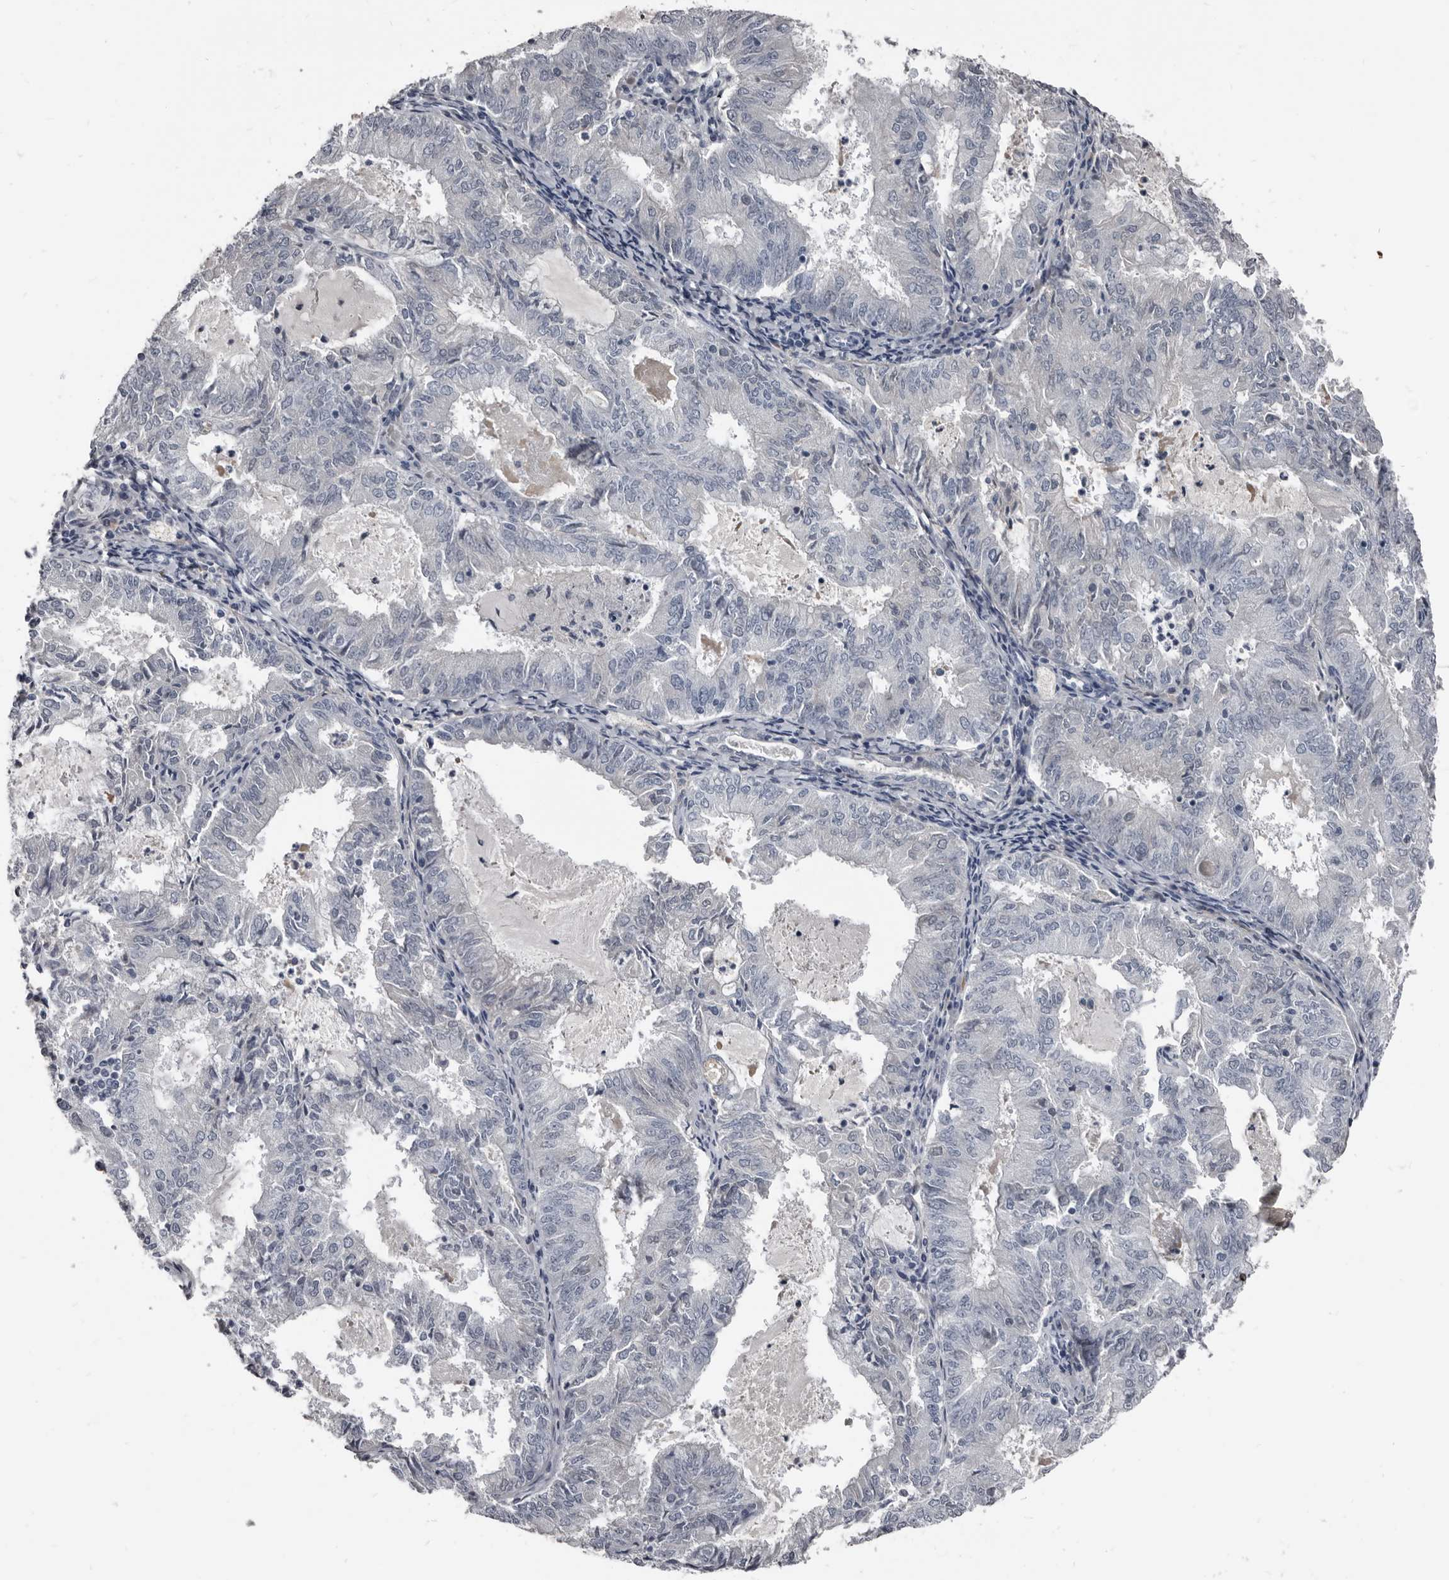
{"staining": {"intensity": "negative", "quantity": "none", "location": "none"}, "tissue": "endometrial cancer", "cell_type": "Tumor cells", "image_type": "cancer", "snomed": [{"axis": "morphology", "description": "Adenocarcinoma, NOS"}, {"axis": "topography", "description": "Endometrium"}], "caption": "The micrograph demonstrates no significant positivity in tumor cells of endometrial cancer (adenocarcinoma).", "gene": "GREB1", "patient": {"sex": "female", "age": 57}}